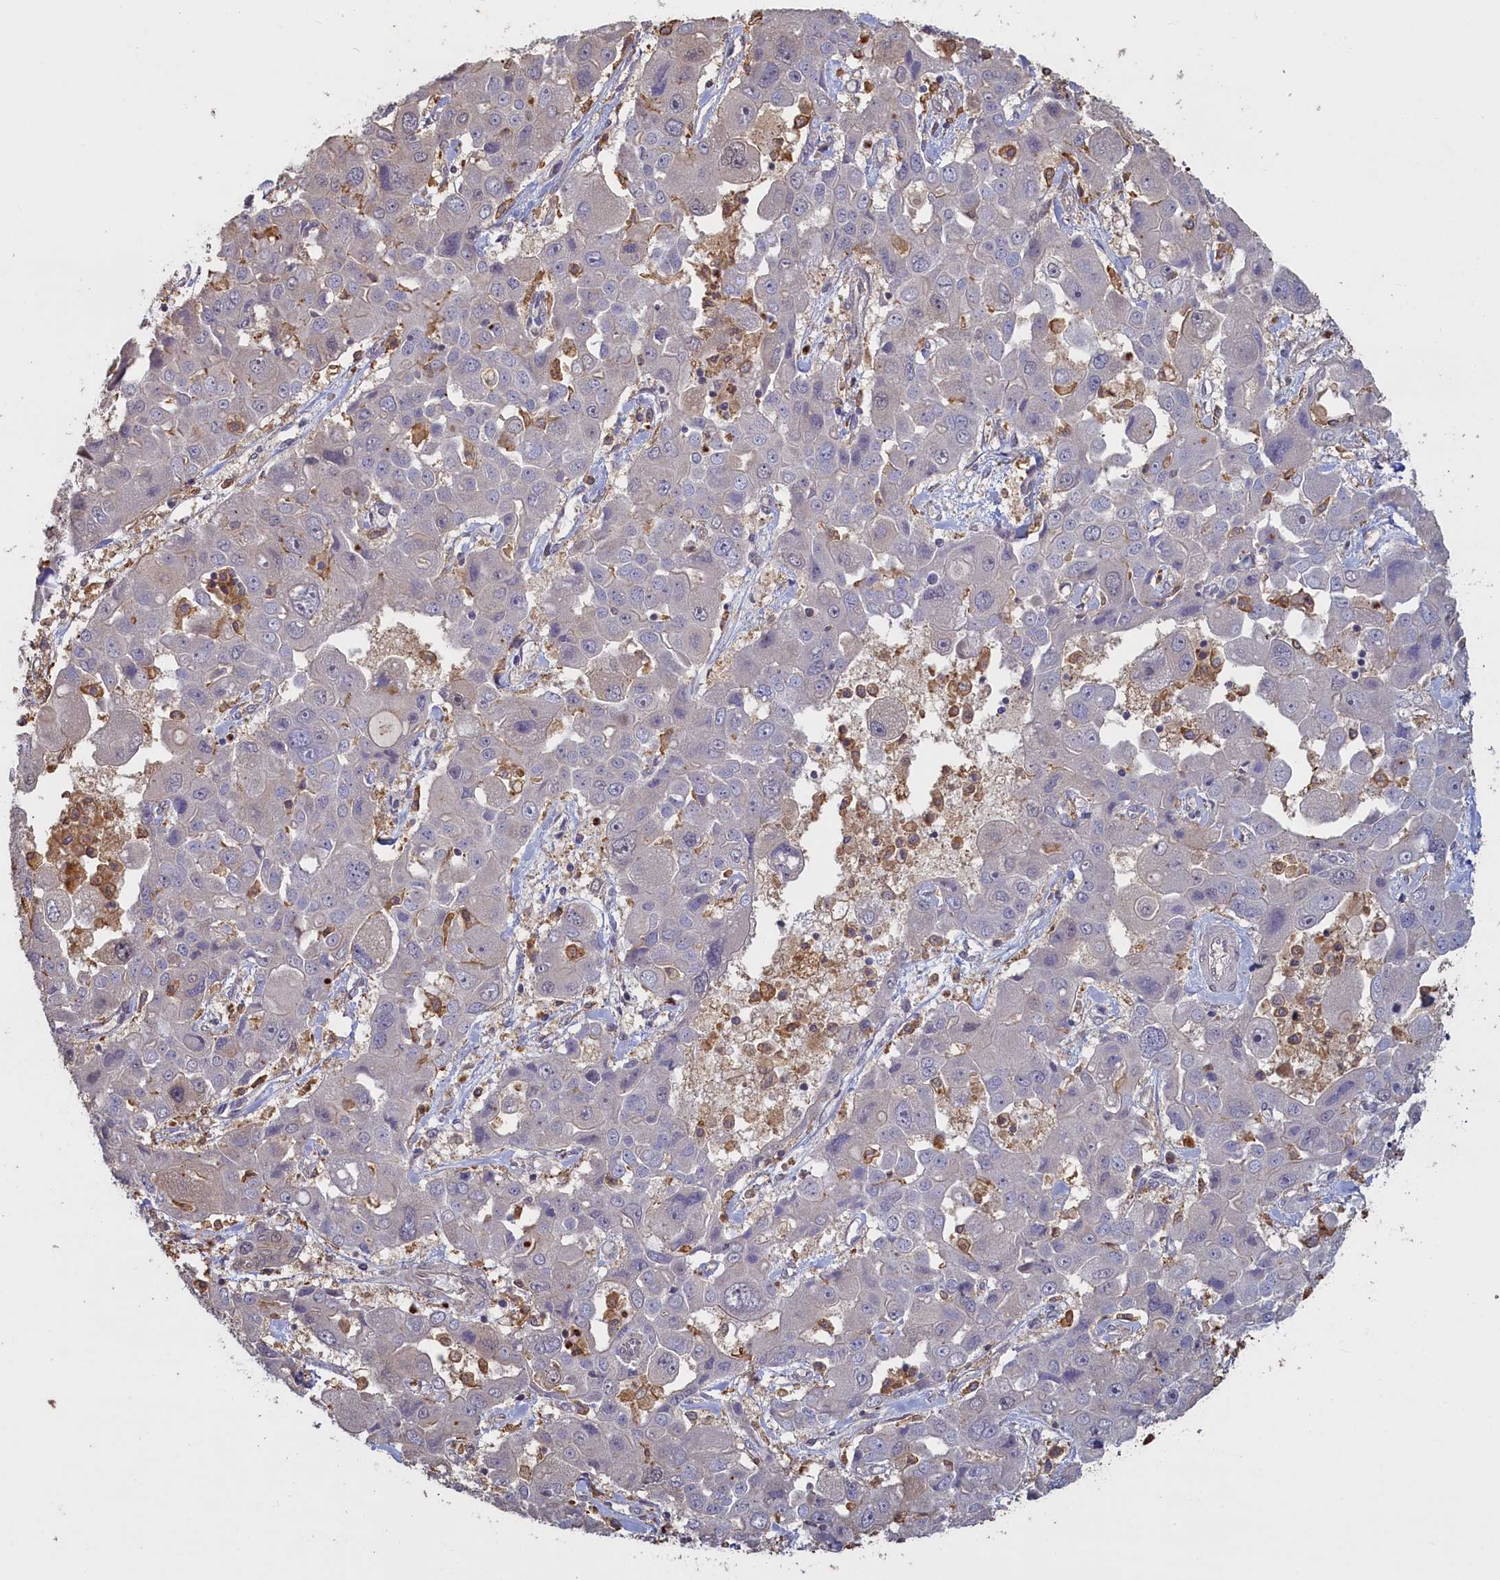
{"staining": {"intensity": "negative", "quantity": "none", "location": "none"}, "tissue": "liver cancer", "cell_type": "Tumor cells", "image_type": "cancer", "snomed": [{"axis": "morphology", "description": "Cholangiocarcinoma"}, {"axis": "topography", "description": "Liver"}], "caption": "Tumor cells show no significant expression in liver cholangiocarcinoma. (Stains: DAB IHC with hematoxylin counter stain, Microscopy: brightfield microscopy at high magnification).", "gene": "UCHL3", "patient": {"sex": "male", "age": 67}}